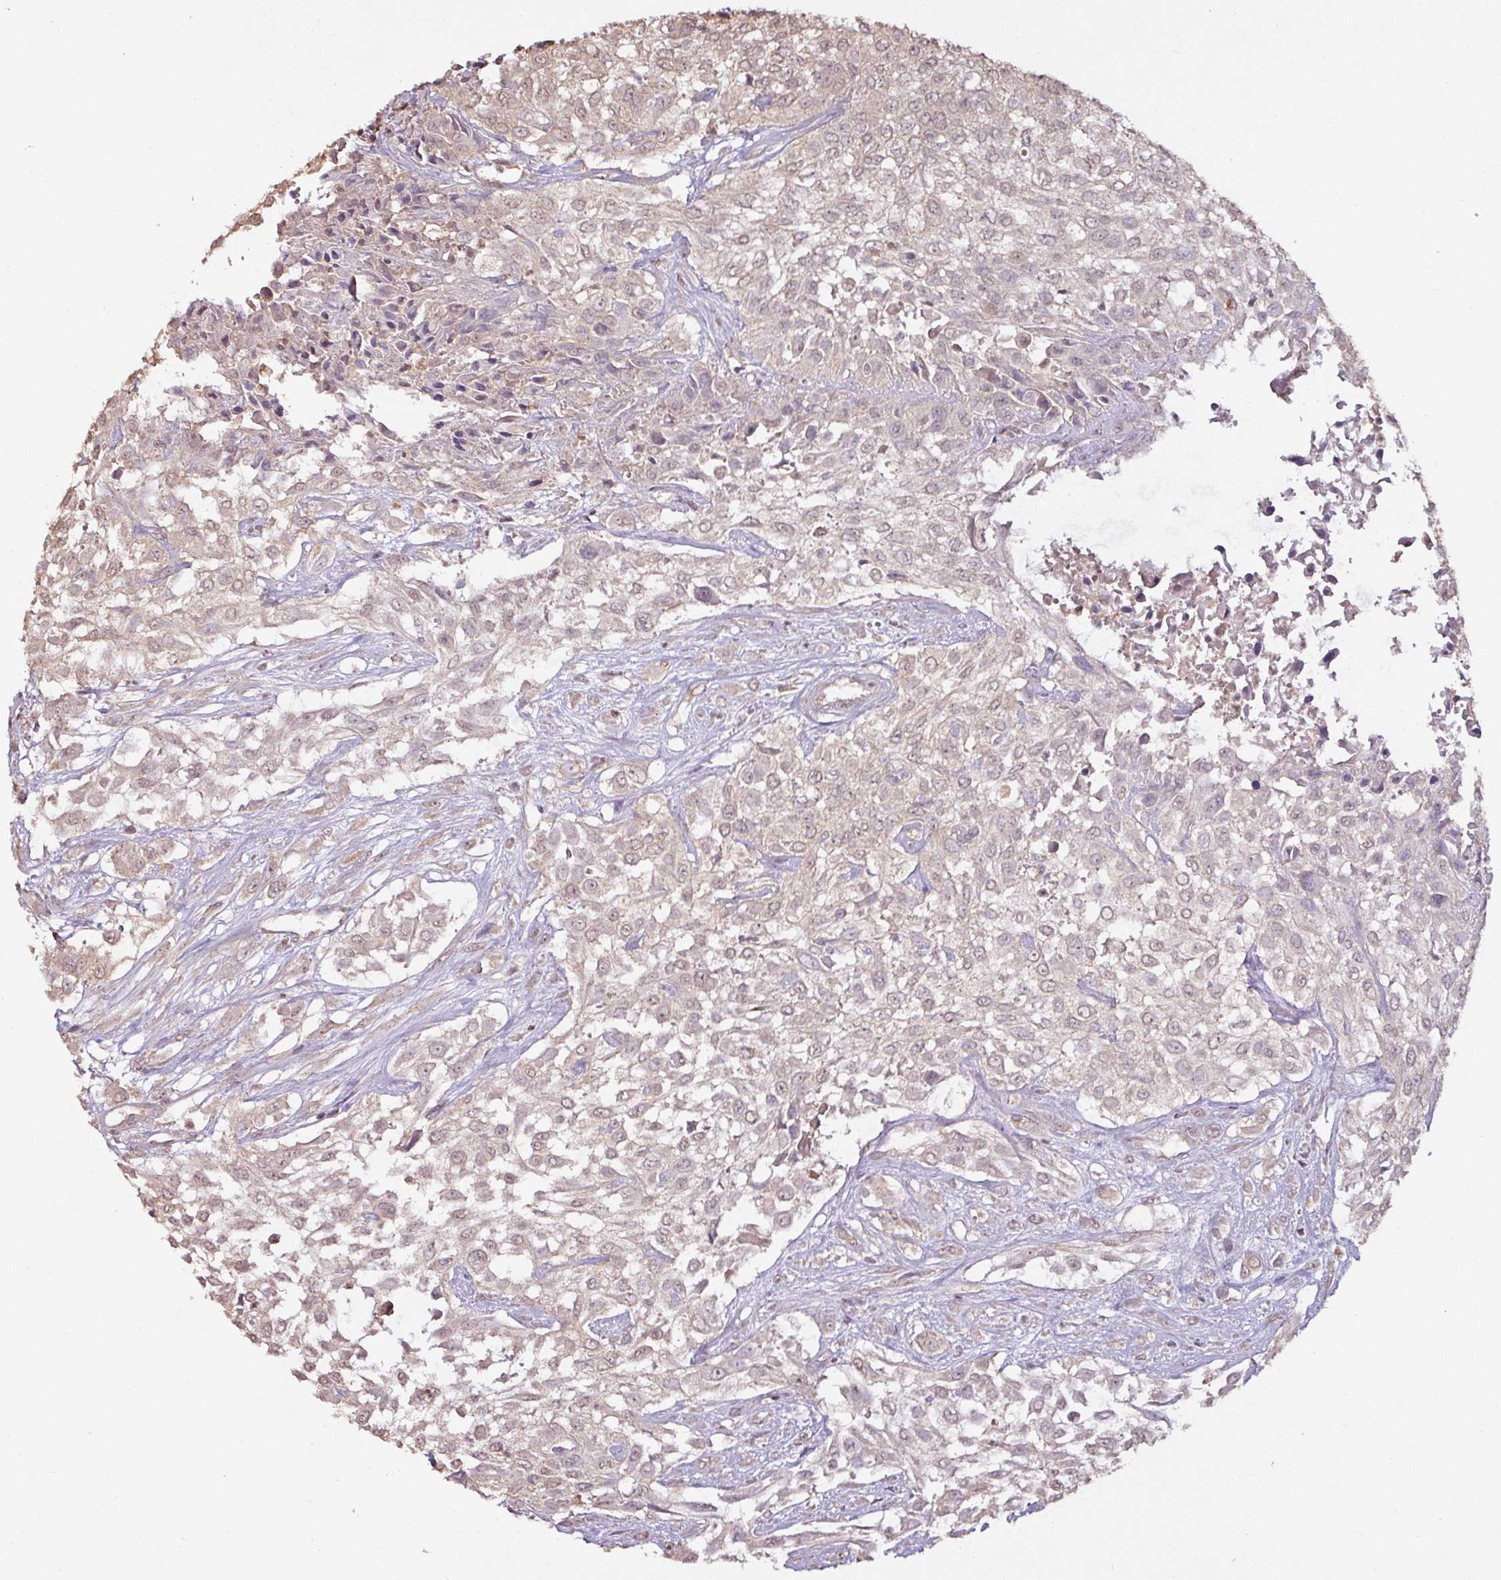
{"staining": {"intensity": "weak", "quantity": "25%-75%", "location": "nuclear"}, "tissue": "urothelial cancer", "cell_type": "Tumor cells", "image_type": "cancer", "snomed": [{"axis": "morphology", "description": "Urothelial carcinoma, High grade"}, {"axis": "topography", "description": "Urinary bladder"}], "caption": "Protein staining exhibits weak nuclear expression in approximately 25%-75% of tumor cells in high-grade urothelial carcinoma. (DAB IHC, brown staining for protein, blue staining for nuclei).", "gene": "RPL38", "patient": {"sex": "male", "age": 57}}